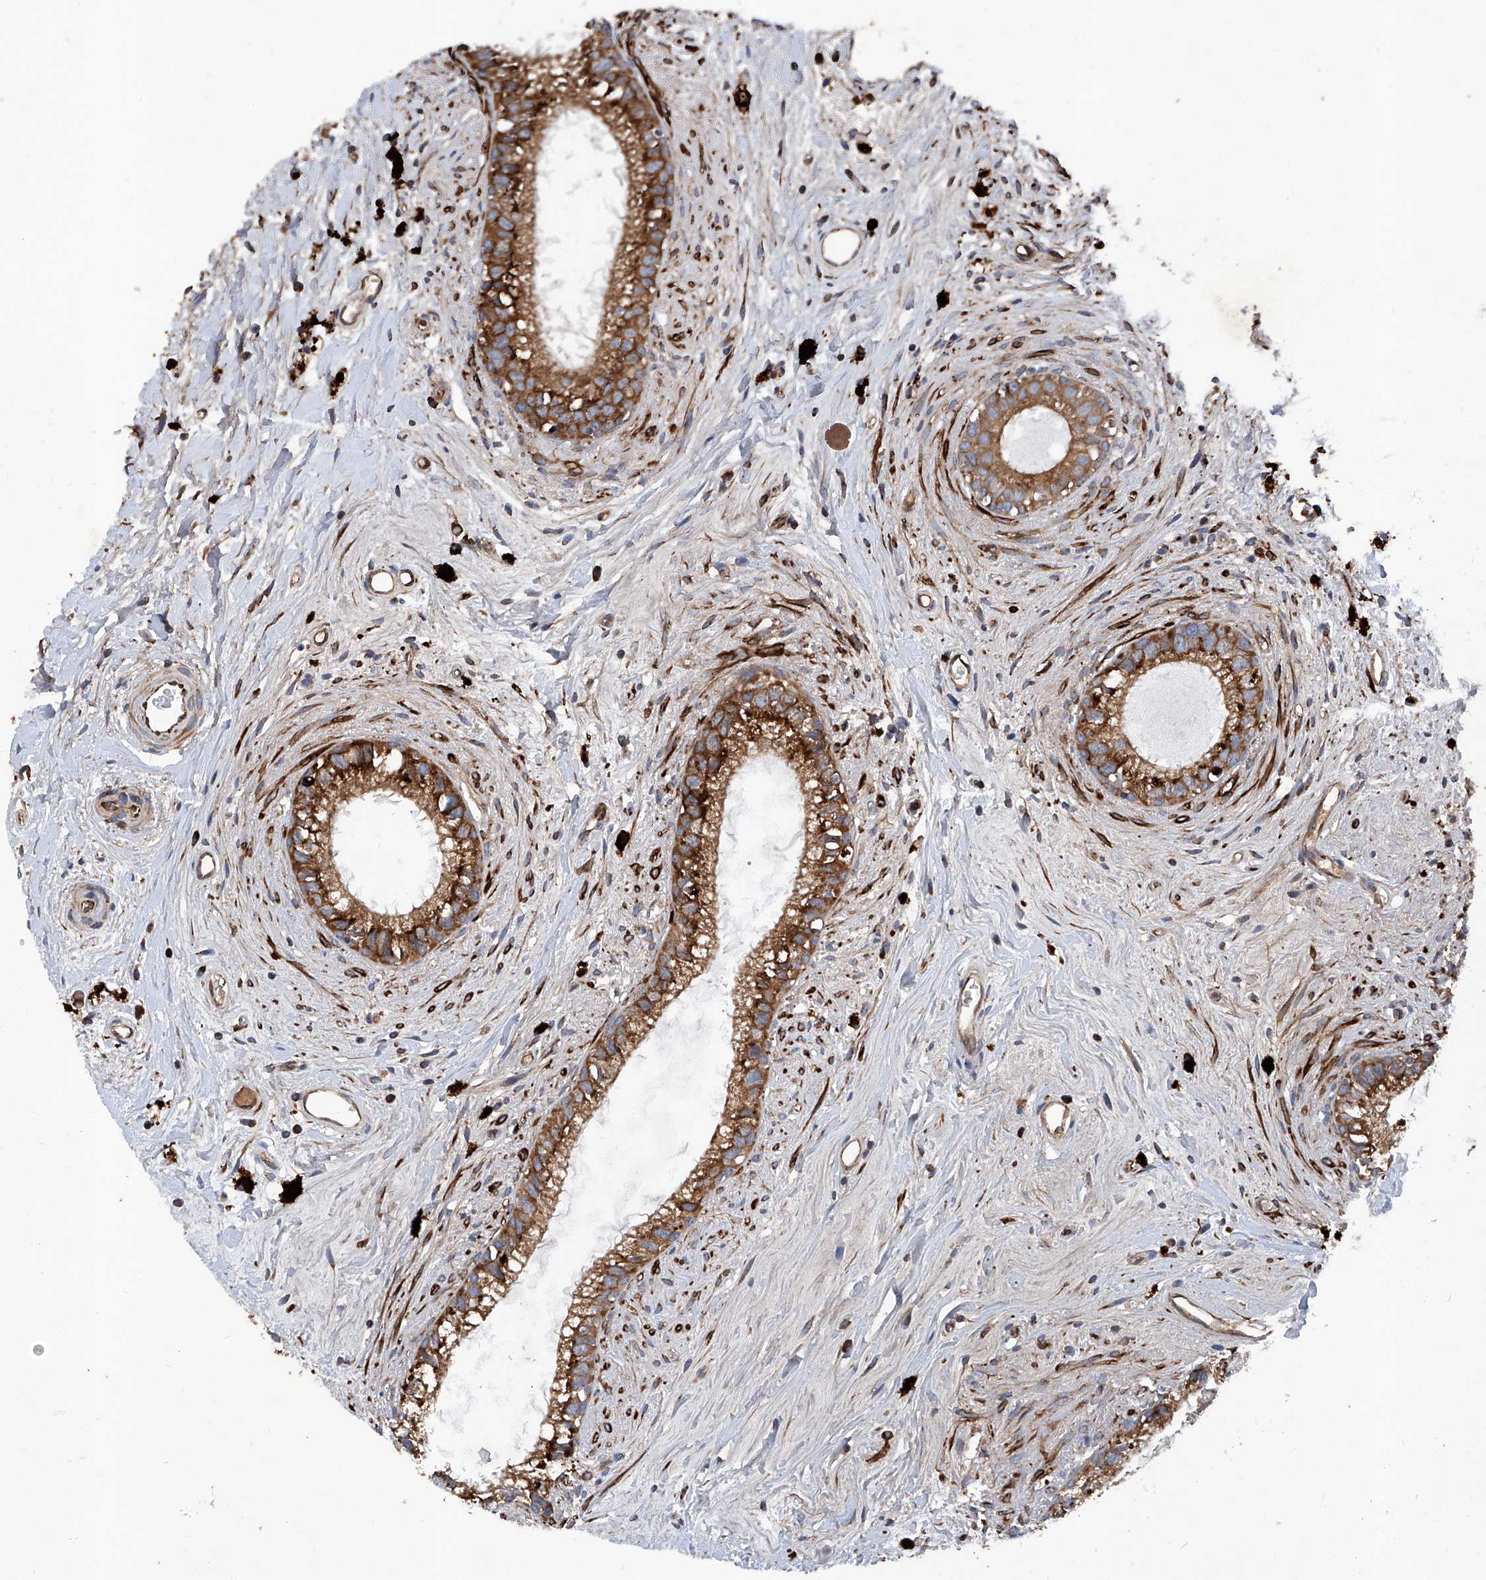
{"staining": {"intensity": "strong", "quantity": ">75%", "location": "cytoplasmic/membranous"}, "tissue": "epididymis", "cell_type": "Glandular cells", "image_type": "normal", "snomed": [{"axis": "morphology", "description": "Normal tissue, NOS"}, {"axis": "topography", "description": "Epididymis"}], "caption": "Epididymis stained with DAB (3,3'-diaminobenzidine) immunohistochemistry demonstrates high levels of strong cytoplasmic/membranous staining in about >75% of glandular cells.", "gene": "ASCC3", "patient": {"sex": "male", "age": 80}}